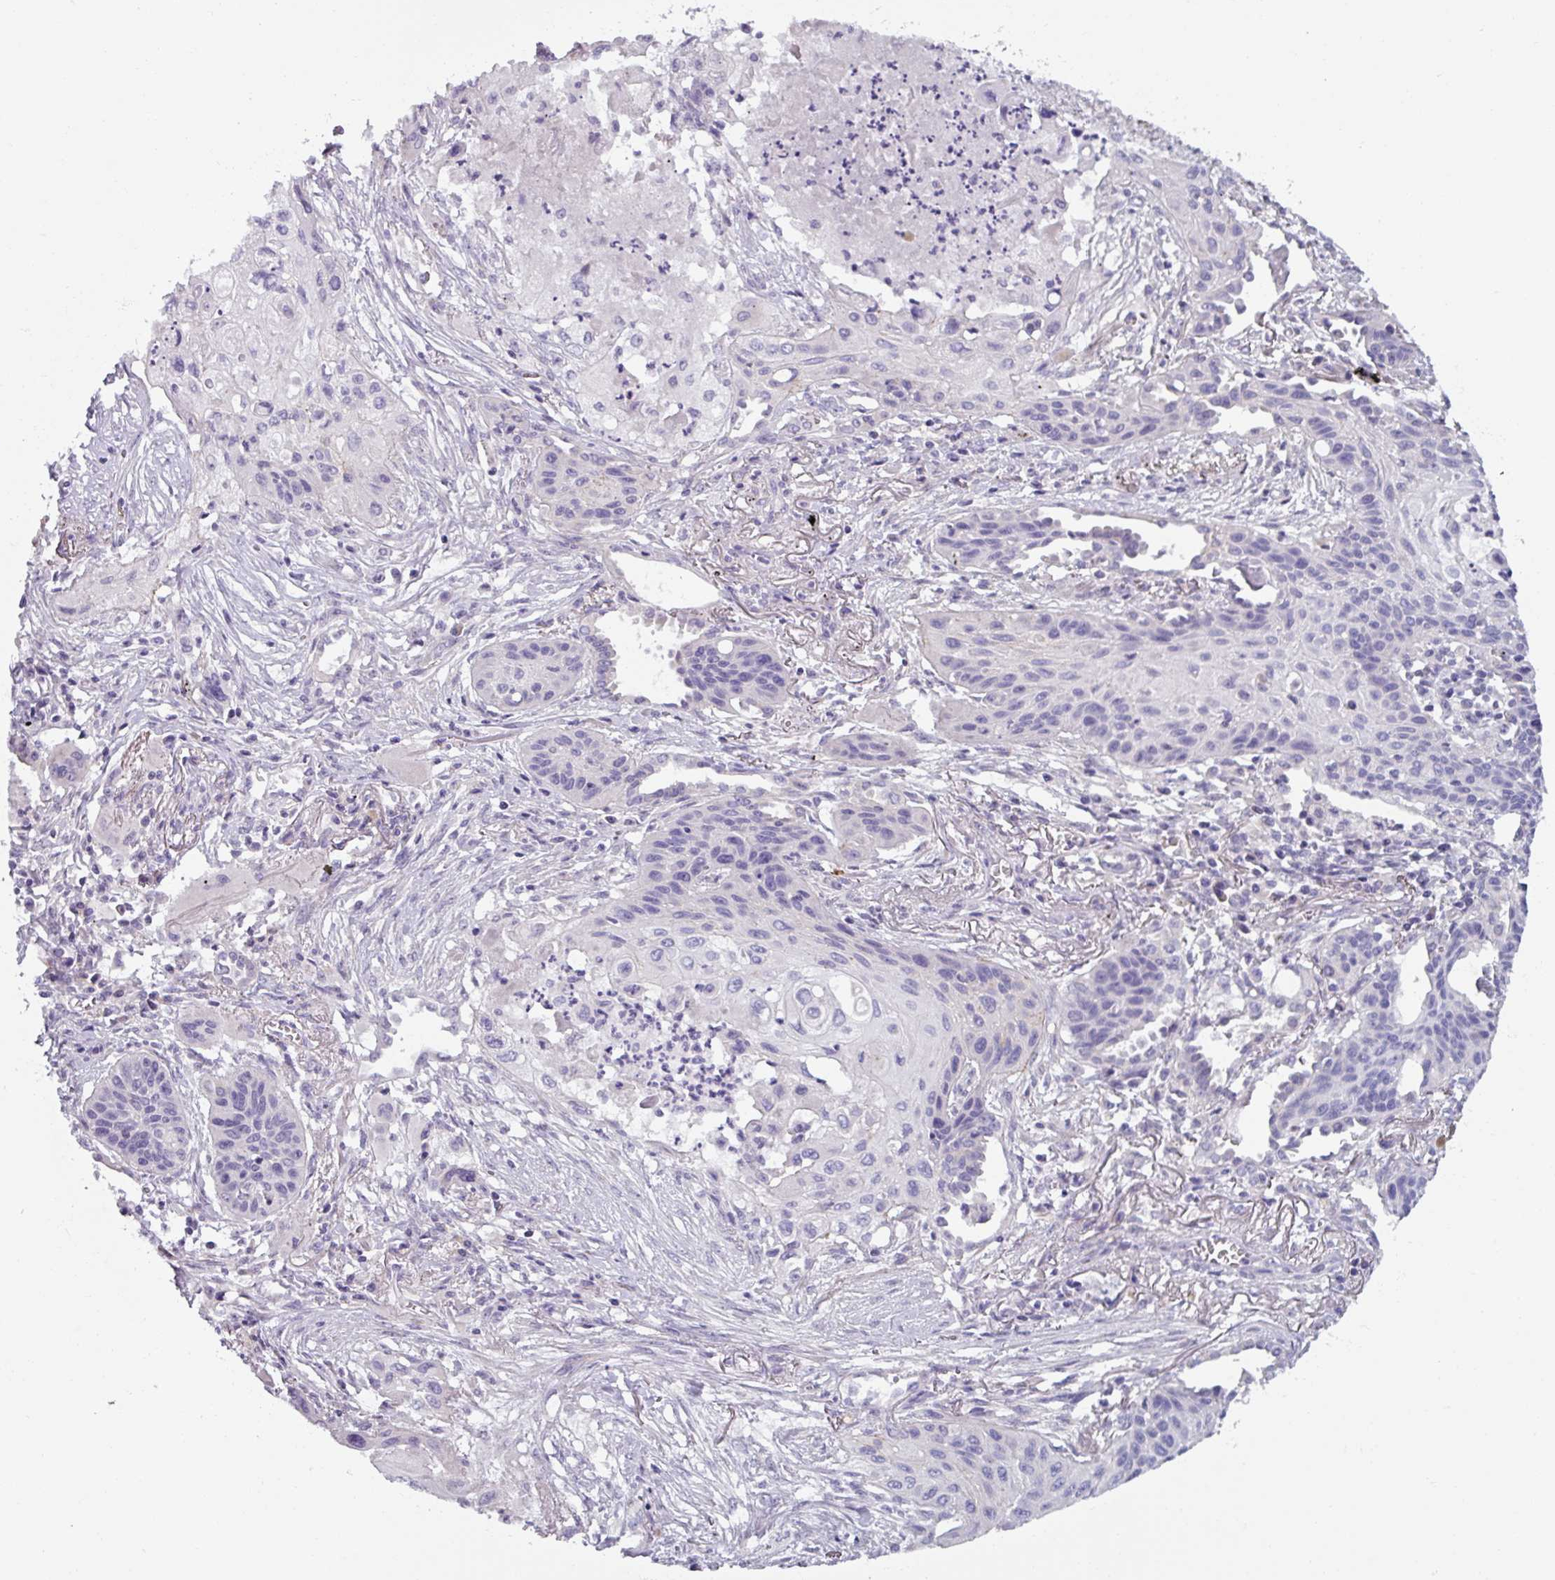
{"staining": {"intensity": "negative", "quantity": "none", "location": "none"}, "tissue": "lung cancer", "cell_type": "Tumor cells", "image_type": "cancer", "snomed": [{"axis": "morphology", "description": "Squamous cell carcinoma, NOS"}, {"axis": "topography", "description": "Lung"}], "caption": "Lung squamous cell carcinoma stained for a protein using IHC exhibits no staining tumor cells.", "gene": "SMIM11", "patient": {"sex": "male", "age": 71}}